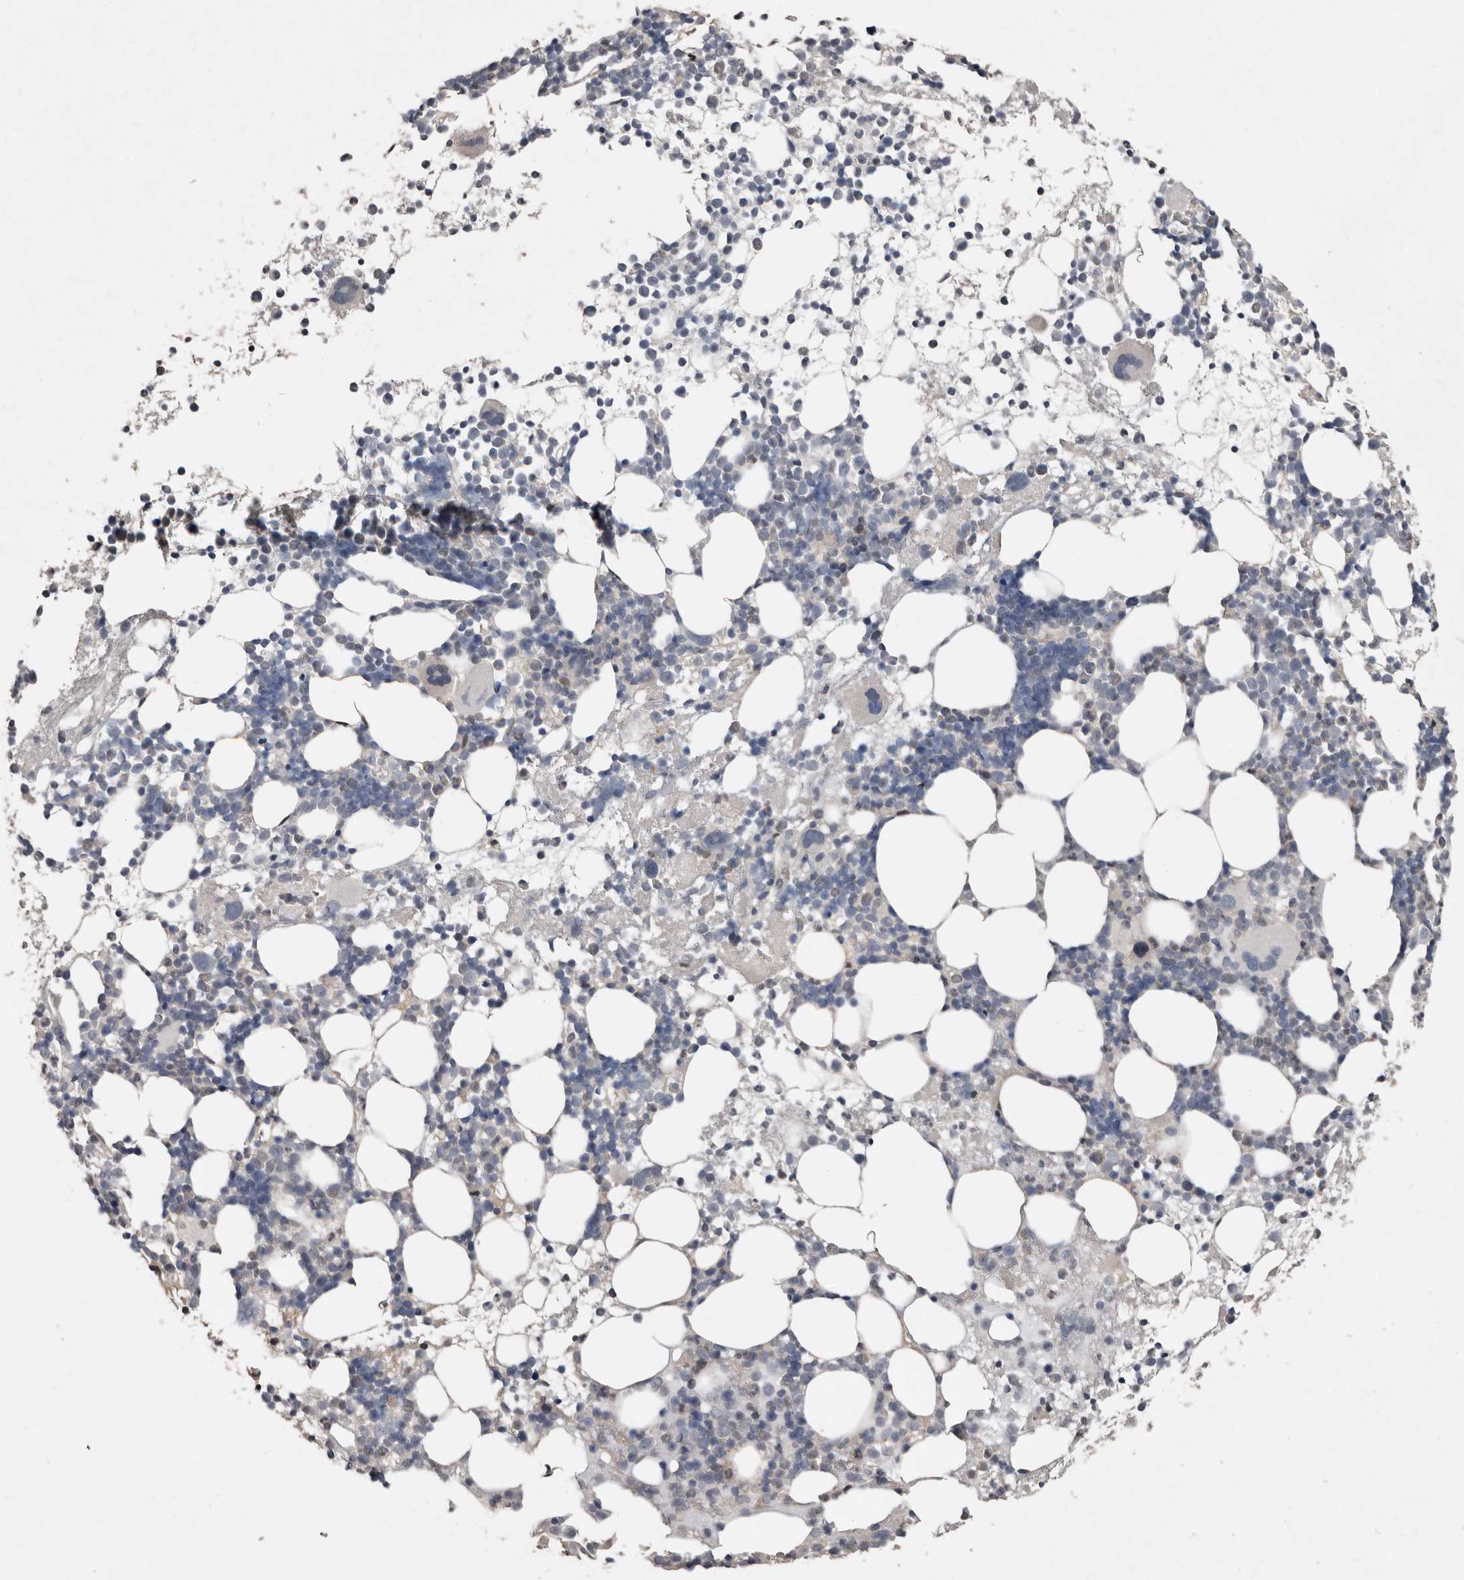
{"staining": {"intensity": "negative", "quantity": "none", "location": "none"}, "tissue": "bone marrow", "cell_type": "Hematopoietic cells", "image_type": "normal", "snomed": [{"axis": "morphology", "description": "Normal tissue, NOS"}, {"axis": "topography", "description": "Bone marrow"}], "caption": "Immunohistochemistry (IHC) histopathology image of unremarkable human bone marrow stained for a protein (brown), which demonstrates no staining in hematopoietic cells.", "gene": "RBKS", "patient": {"sex": "female", "age": 57}}